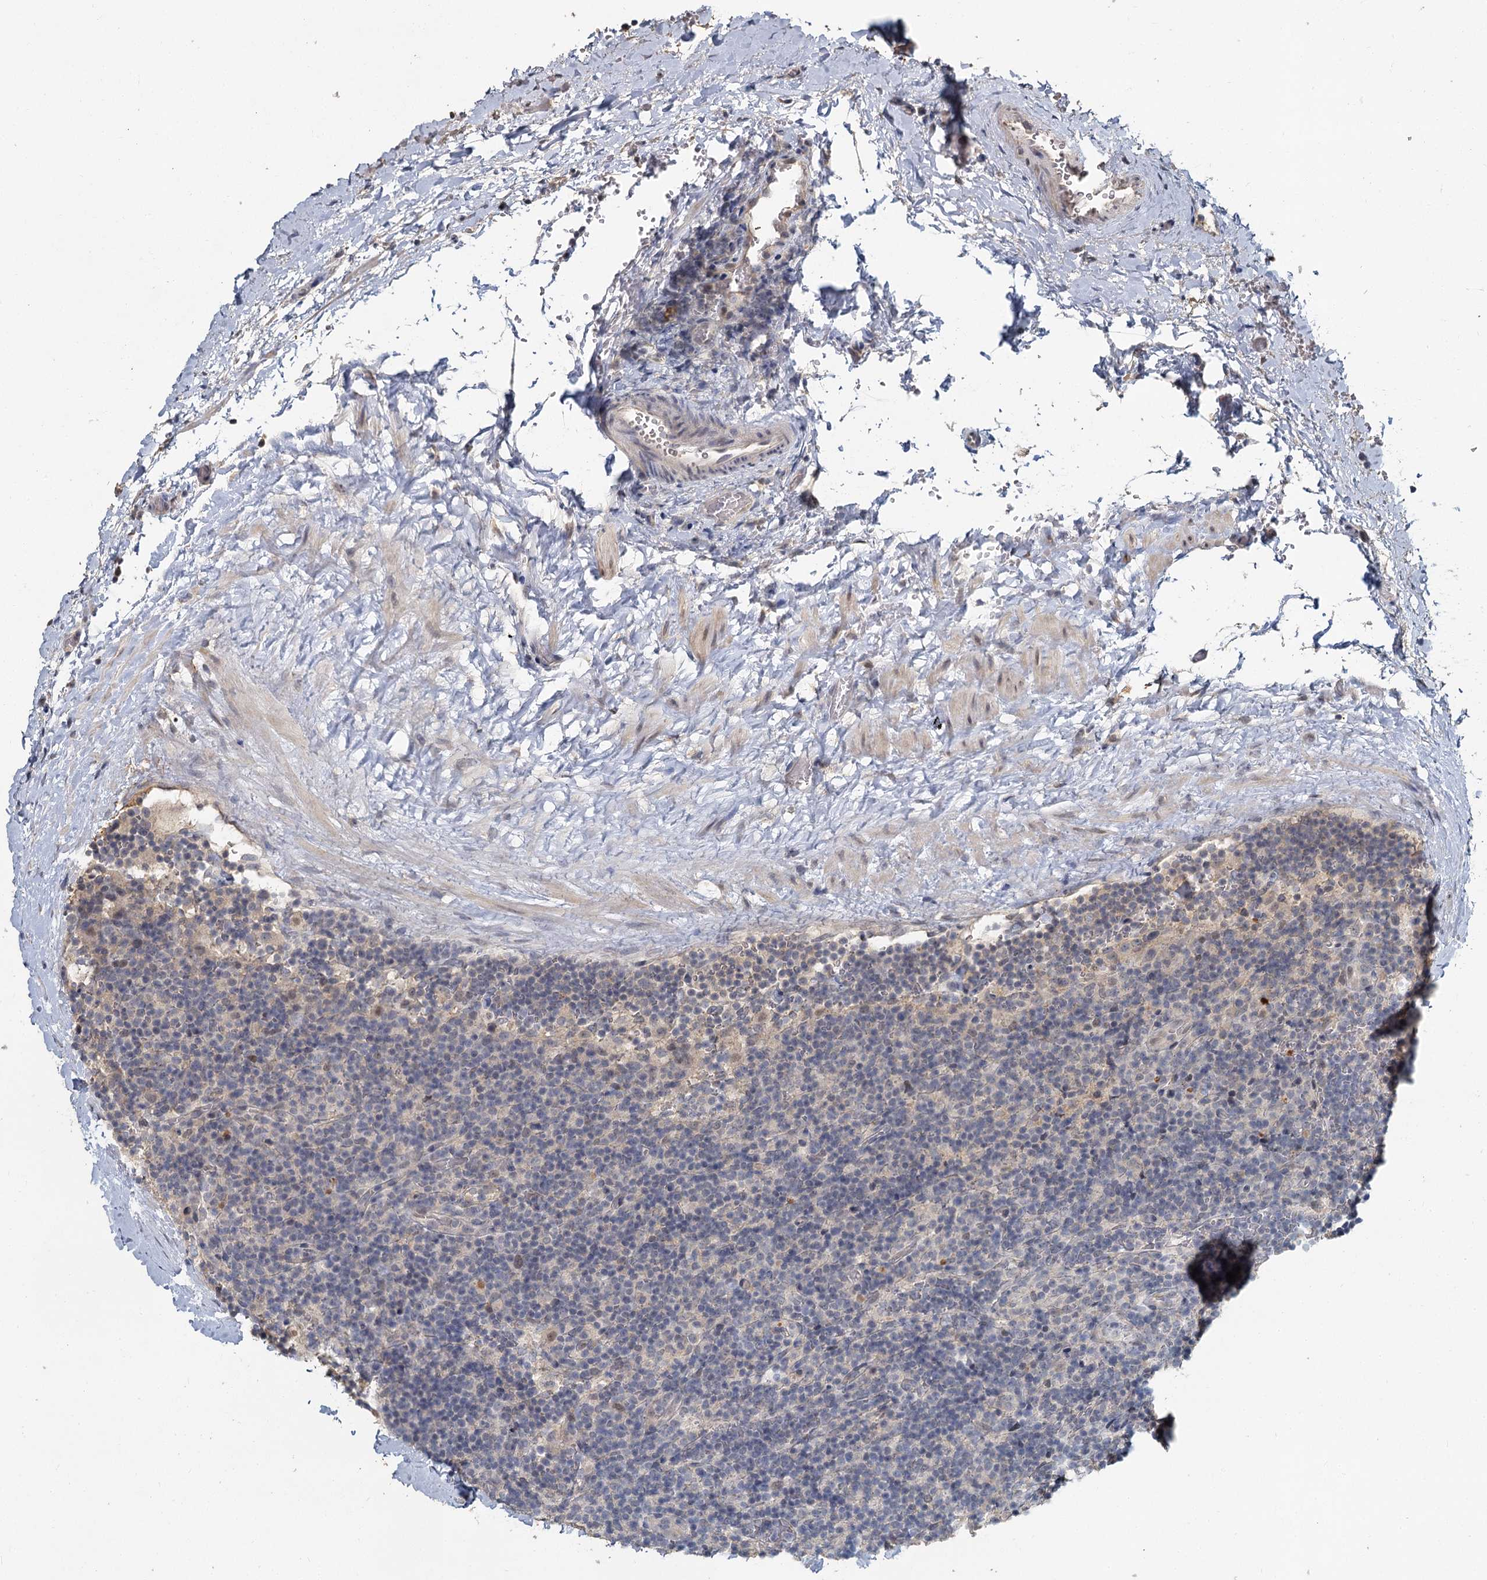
{"staining": {"intensity": "negative", "quantity": "none", "location": "none"}, "tissue": "lymphoma", "cell_type": "Tumor cells", "image_type": "cancer", "snomed": [{"axis": "morphology", "description": "Hodgkin's disease, NOS"}, {"axis": "topography", "description": "Lymph node"}], "caption": "Protein analysis of lymphoma demonstrates no significant expression in tumor cells.", "gene": "MUCL1", "patient": {"sex": "female", "age": 57}}